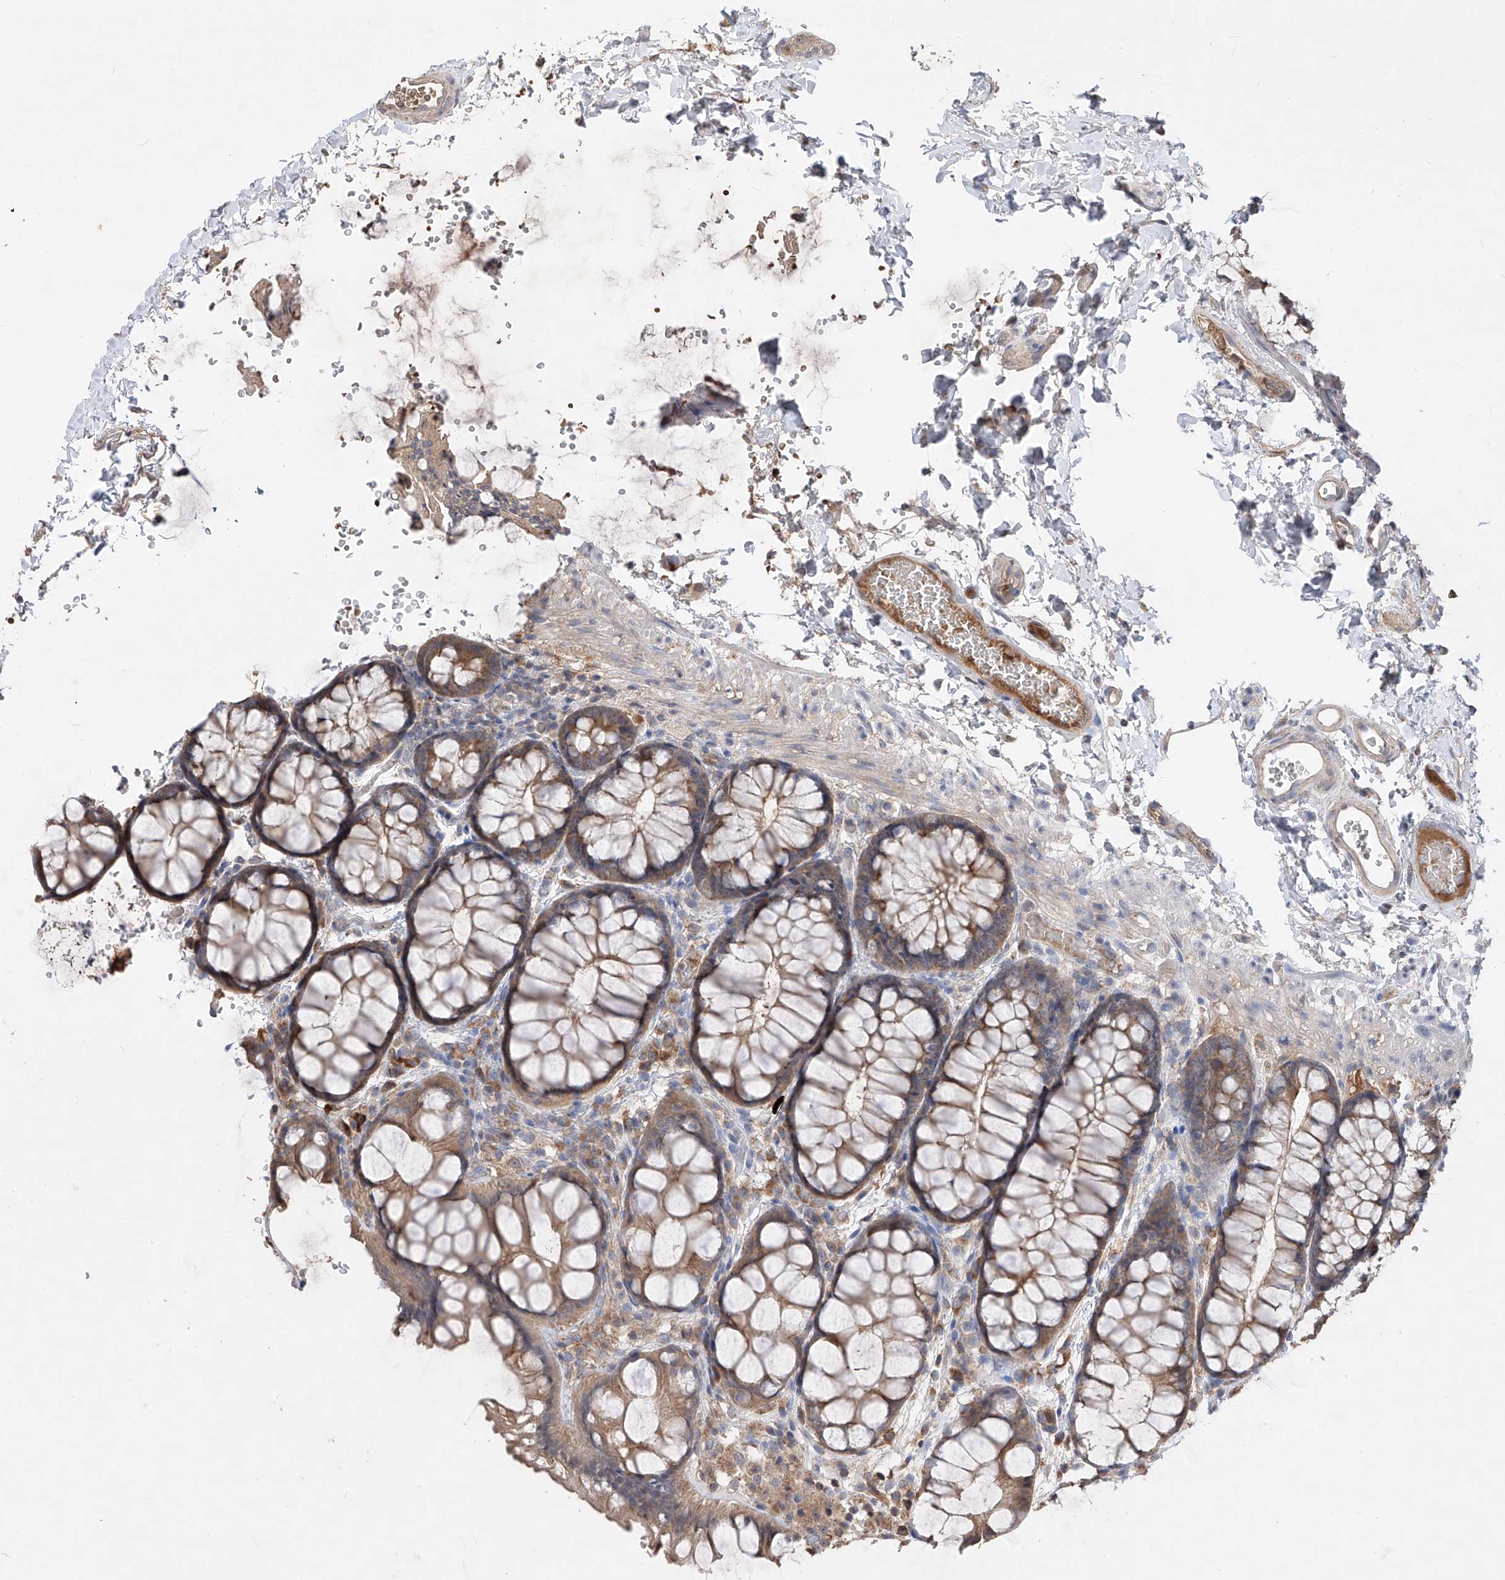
{"staining": {"intensity": "moderate", "quantity": ">75%", "location": "cytoplasmic/membranous"}, "tissue": "colon", "cell_type": "Endothelial cells", "image_type": "normal", "snomed": [{"axis": "morphology", "description": "Normal tissue, NOS"}, {"axis": "topography", "description": "Colon"}], "caption": "A high-resolution micrograph shows immunohistochemistry staining of normal colon, which reveals moderate cytoplasmic/membranous staining in approximately >75% of endothelial cells.", "gene": "EDN1", "patient": {"sex": "male", "age": 47}}